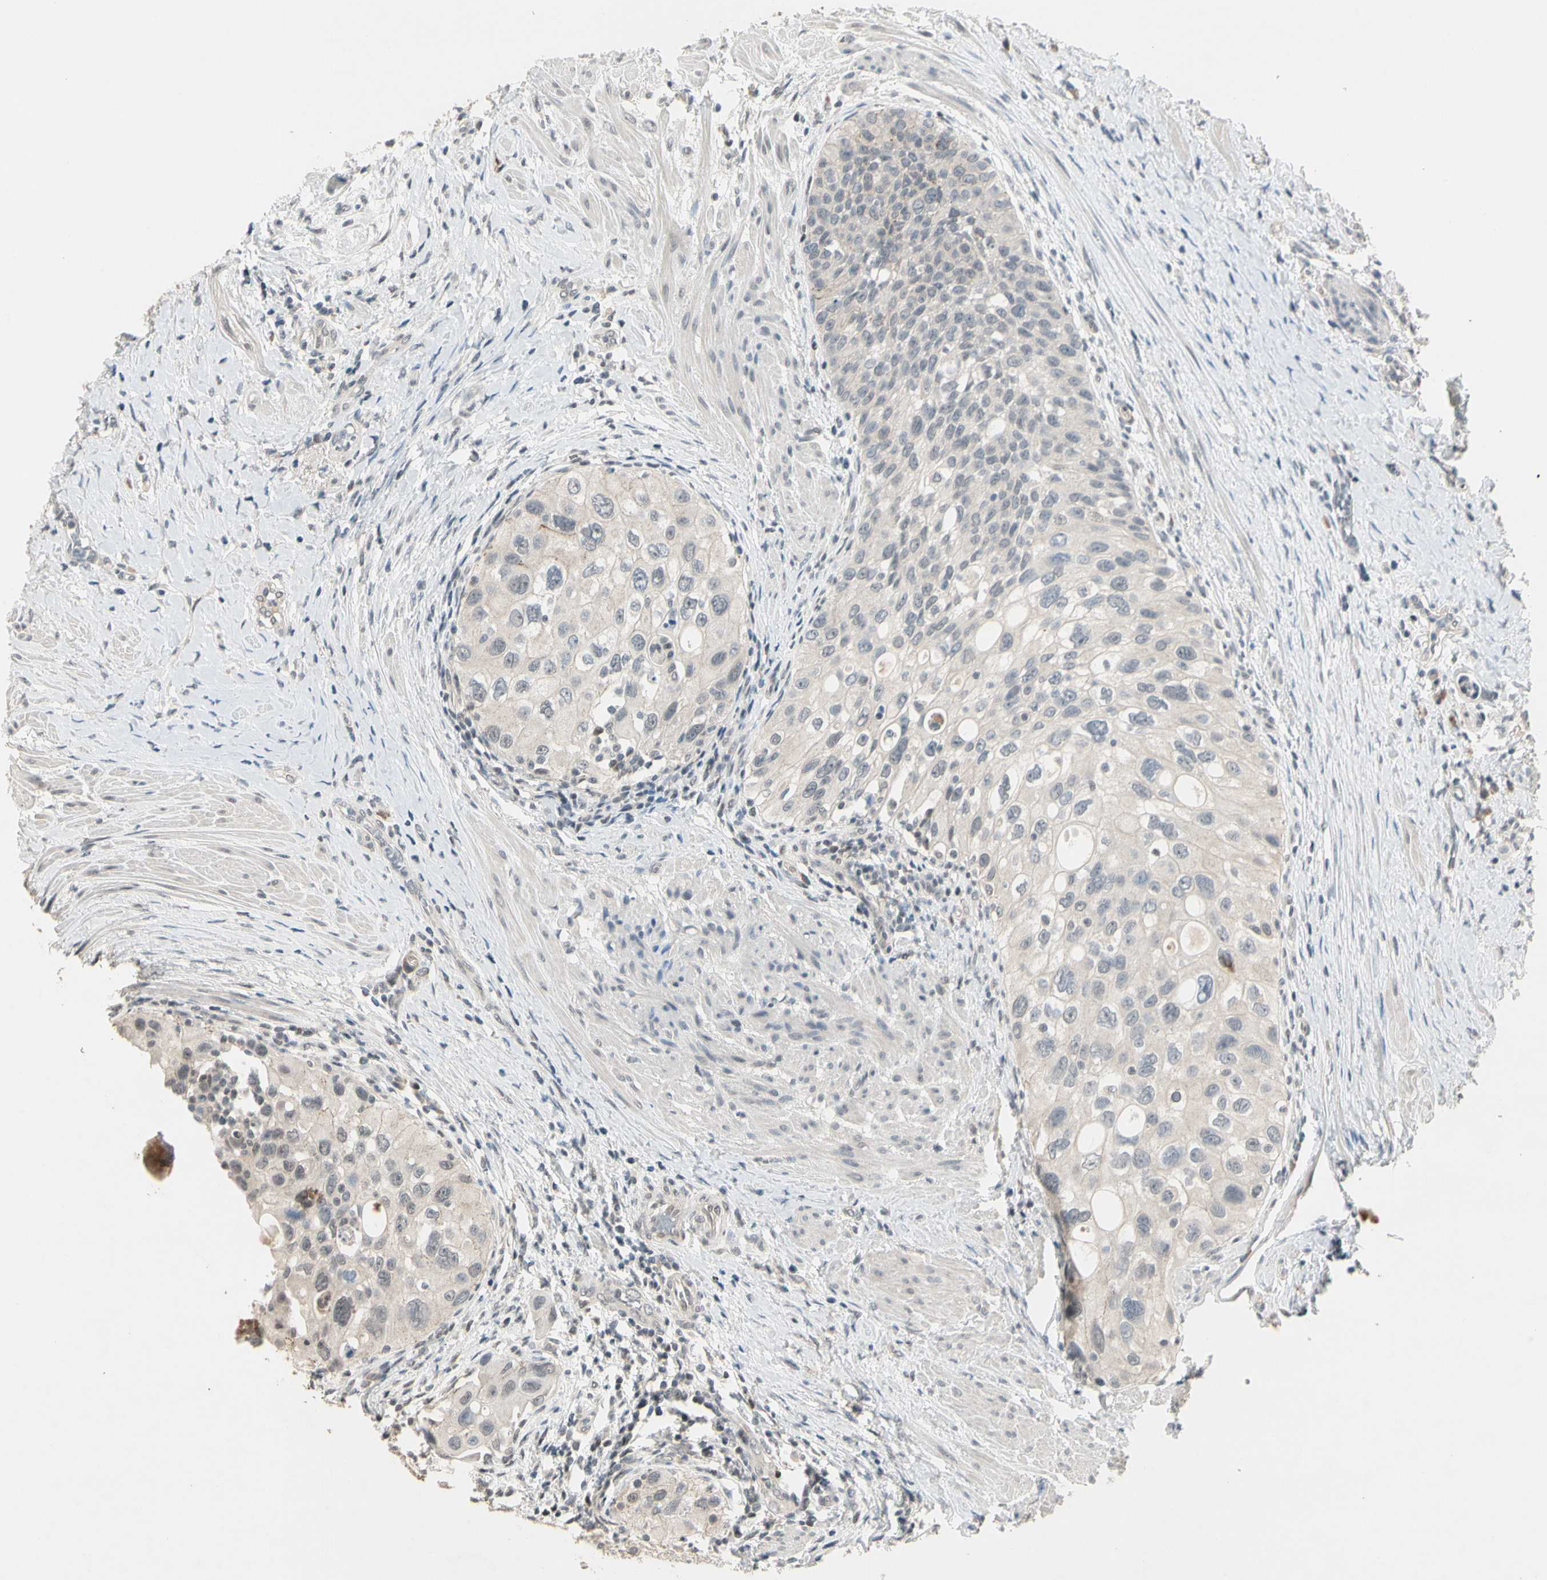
{"staining": {"intensity": "negative", "quantity": "none", "location": "none"}, "tissue": "urothelial cancer", "cell_type": "Tumor cells", "image_type": "cancer", "snomed": [{"axis": "morphology", "description": "Urothelial carcinoma, High grade"}, {"axis": "topography", "description": "Urinary bladder"}], "caption": "IHC of human urothelial cancer displays no expression in tumor cells. The staining was performed using DAB to visualize the protein expression in brown, while the nuclei were stained in blue with hematoxylin (Magnification: 20x).", "gene": "GREM1", "patient": {"sex": "female", "age": 56}}